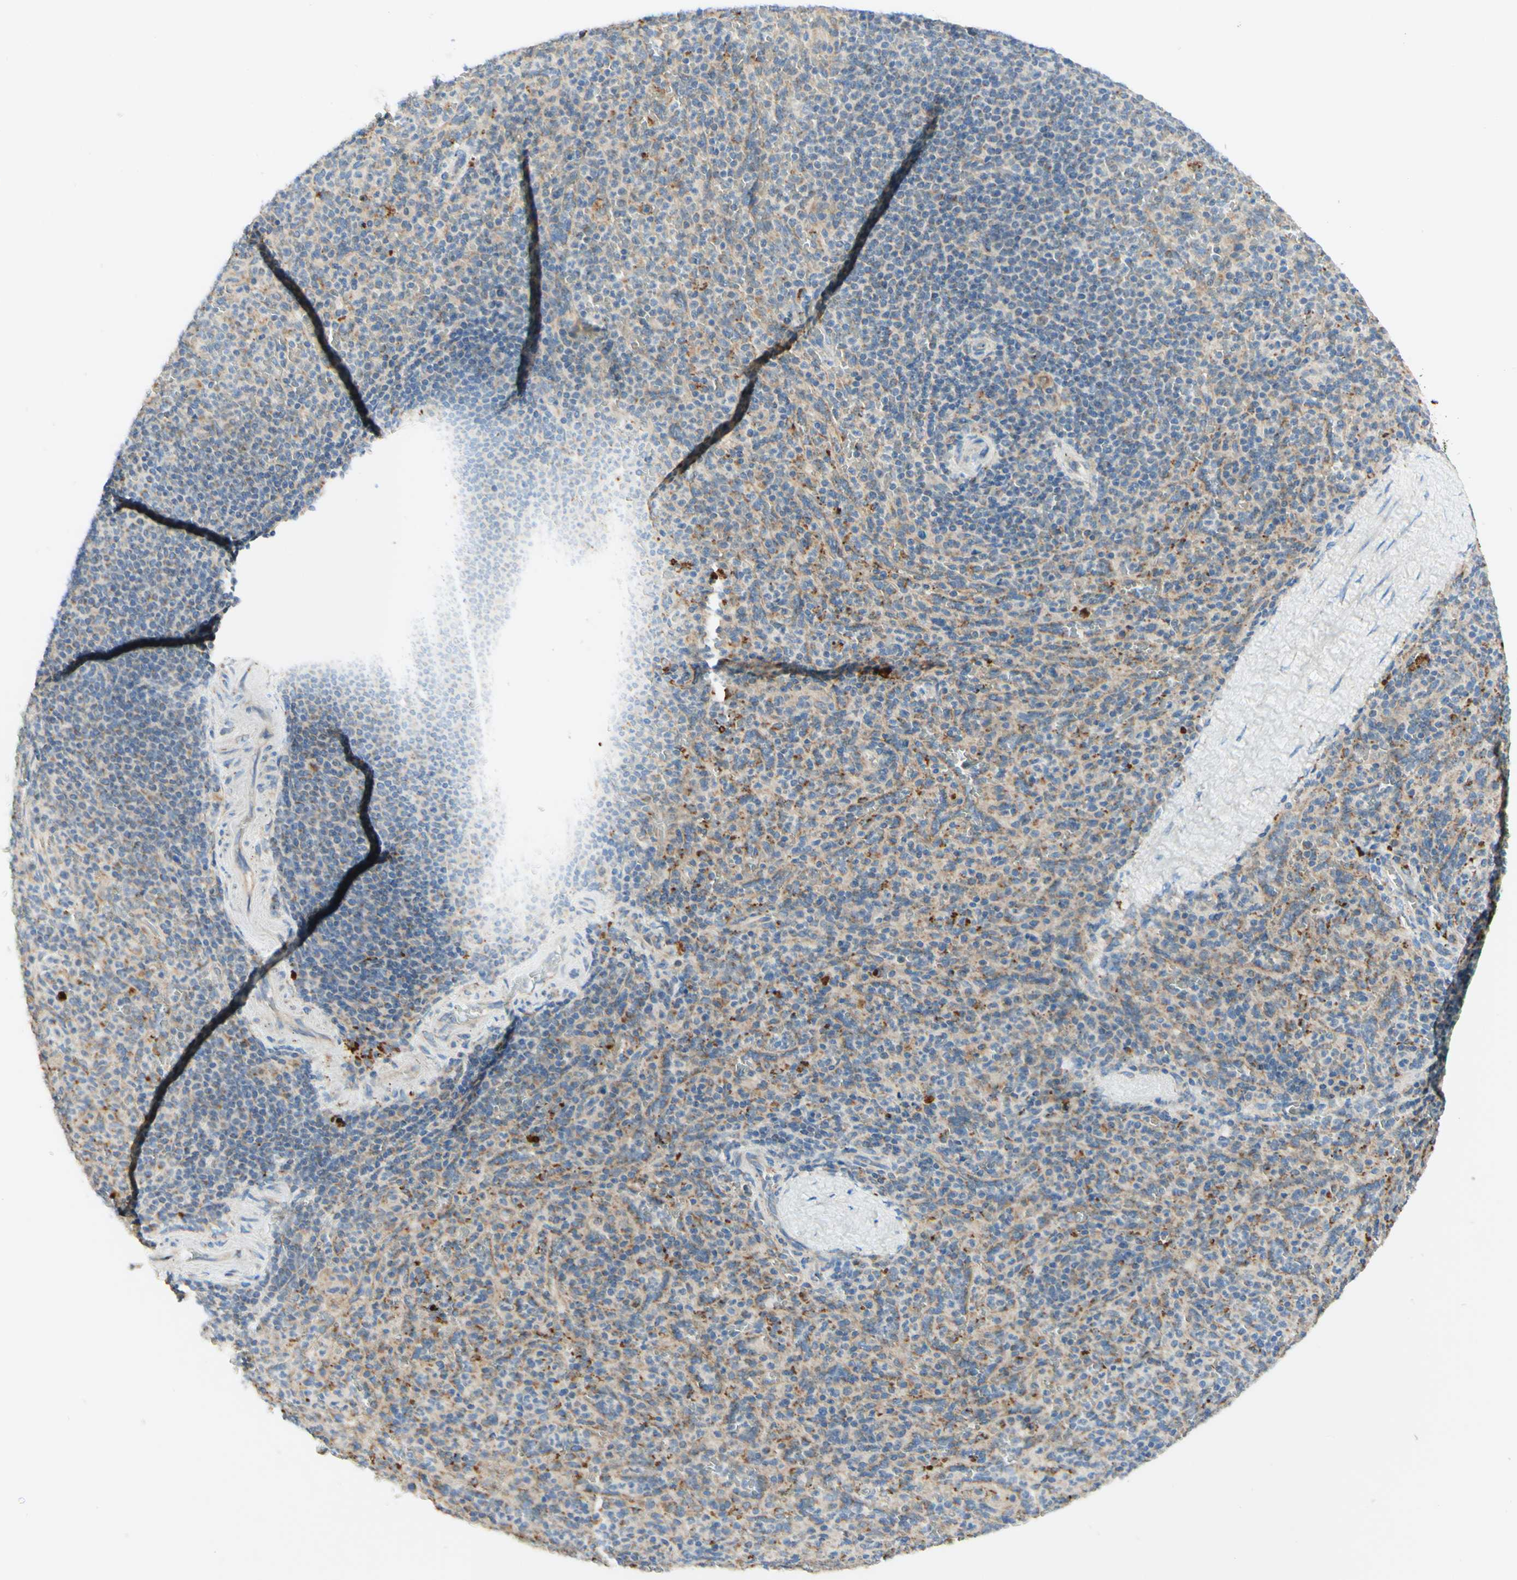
{"staining": {"intensity": "moderate", "quantity": "25%-75%", "location": "cytoplasmic/membranous"}, "tissue": "spleen", "cell_type": "Cells in red pulp", "image_type": "normal", "snomed": [{"axis": "morphology", "description": "Normal tissue, NOS"}, {"axis": "topography", "description": "Spleen"}], "caption": "Moderate cytoplasmic/membranous protein expression is seen in about 25%-75% of cells in red pulp in spleen. (DAB = brown stain, brightfield microscopy at high magnification).", "gene": "ARMC10", "patient": {"sex": "male", "age": 36}}